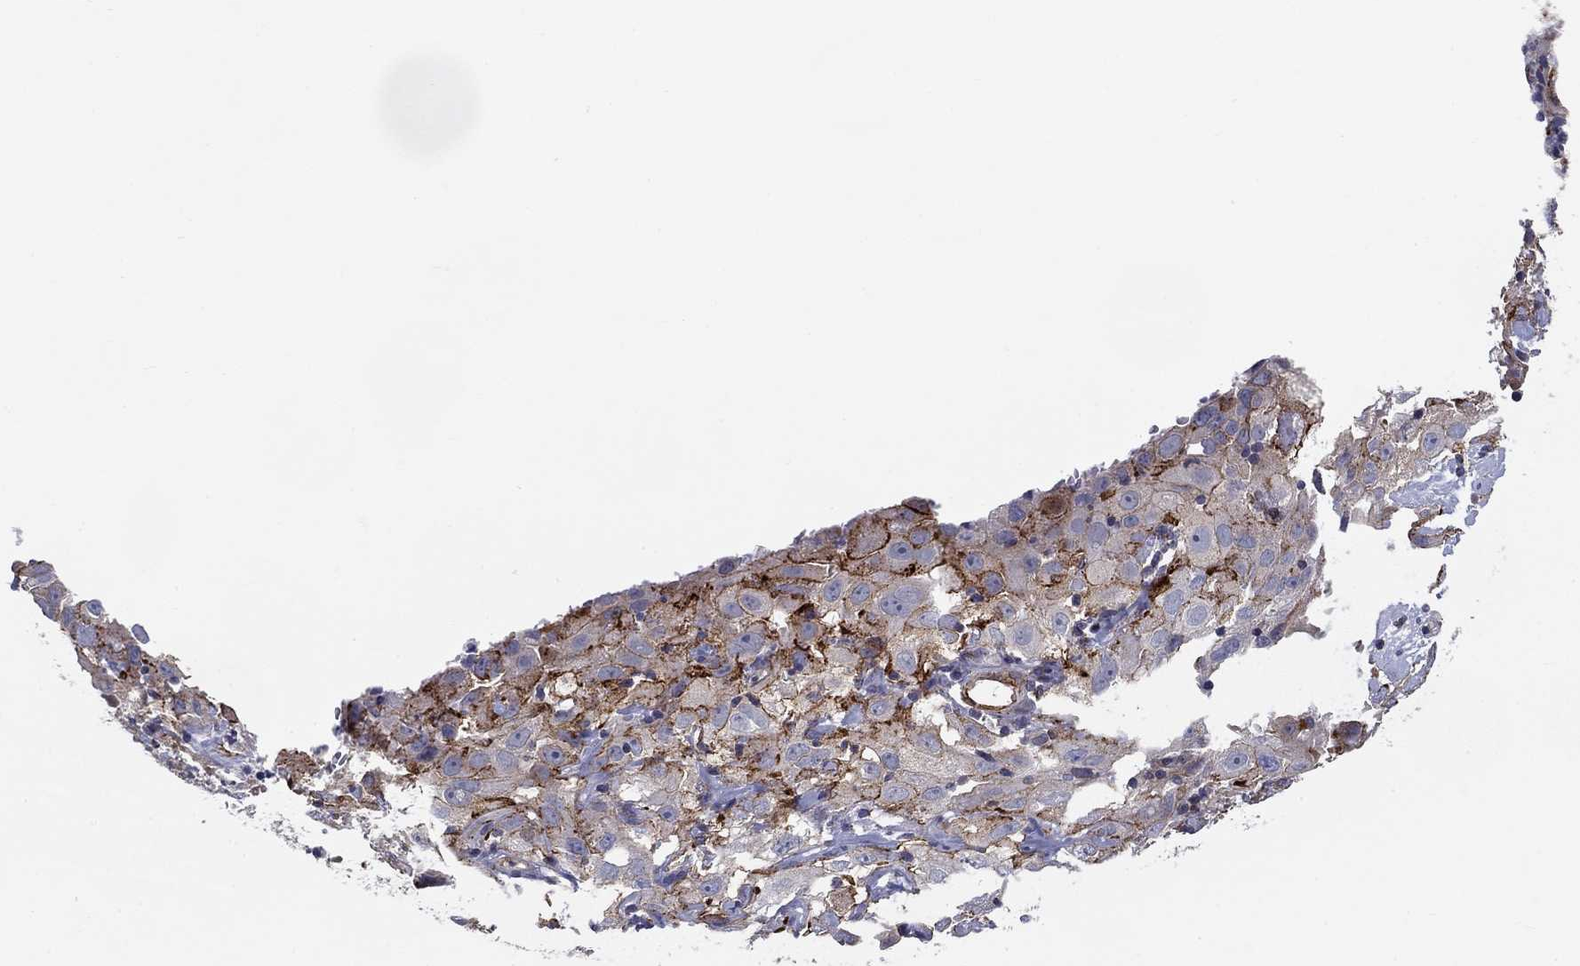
{"staining": {"intensity": "strong", "quantity": "<25%", "location": "cytoplasmic/membranous"}, "tissue": "cervical cancer", "cell_type": "Tumor cells", "image_type": "cancer", "snomed": [{"axis": "morphology", "description": "Squamous cell carcinoma, NOS"}, {"axis": "topography", "description": "Cervix"}], "caption": "Protein analysis of cervical cancer tissue reveals strong cytoplasmic/membranous positivity in approximately <25% of tumor cells.", "gene": "SYNC", "patient": {"sex": "female", "age": 32}}